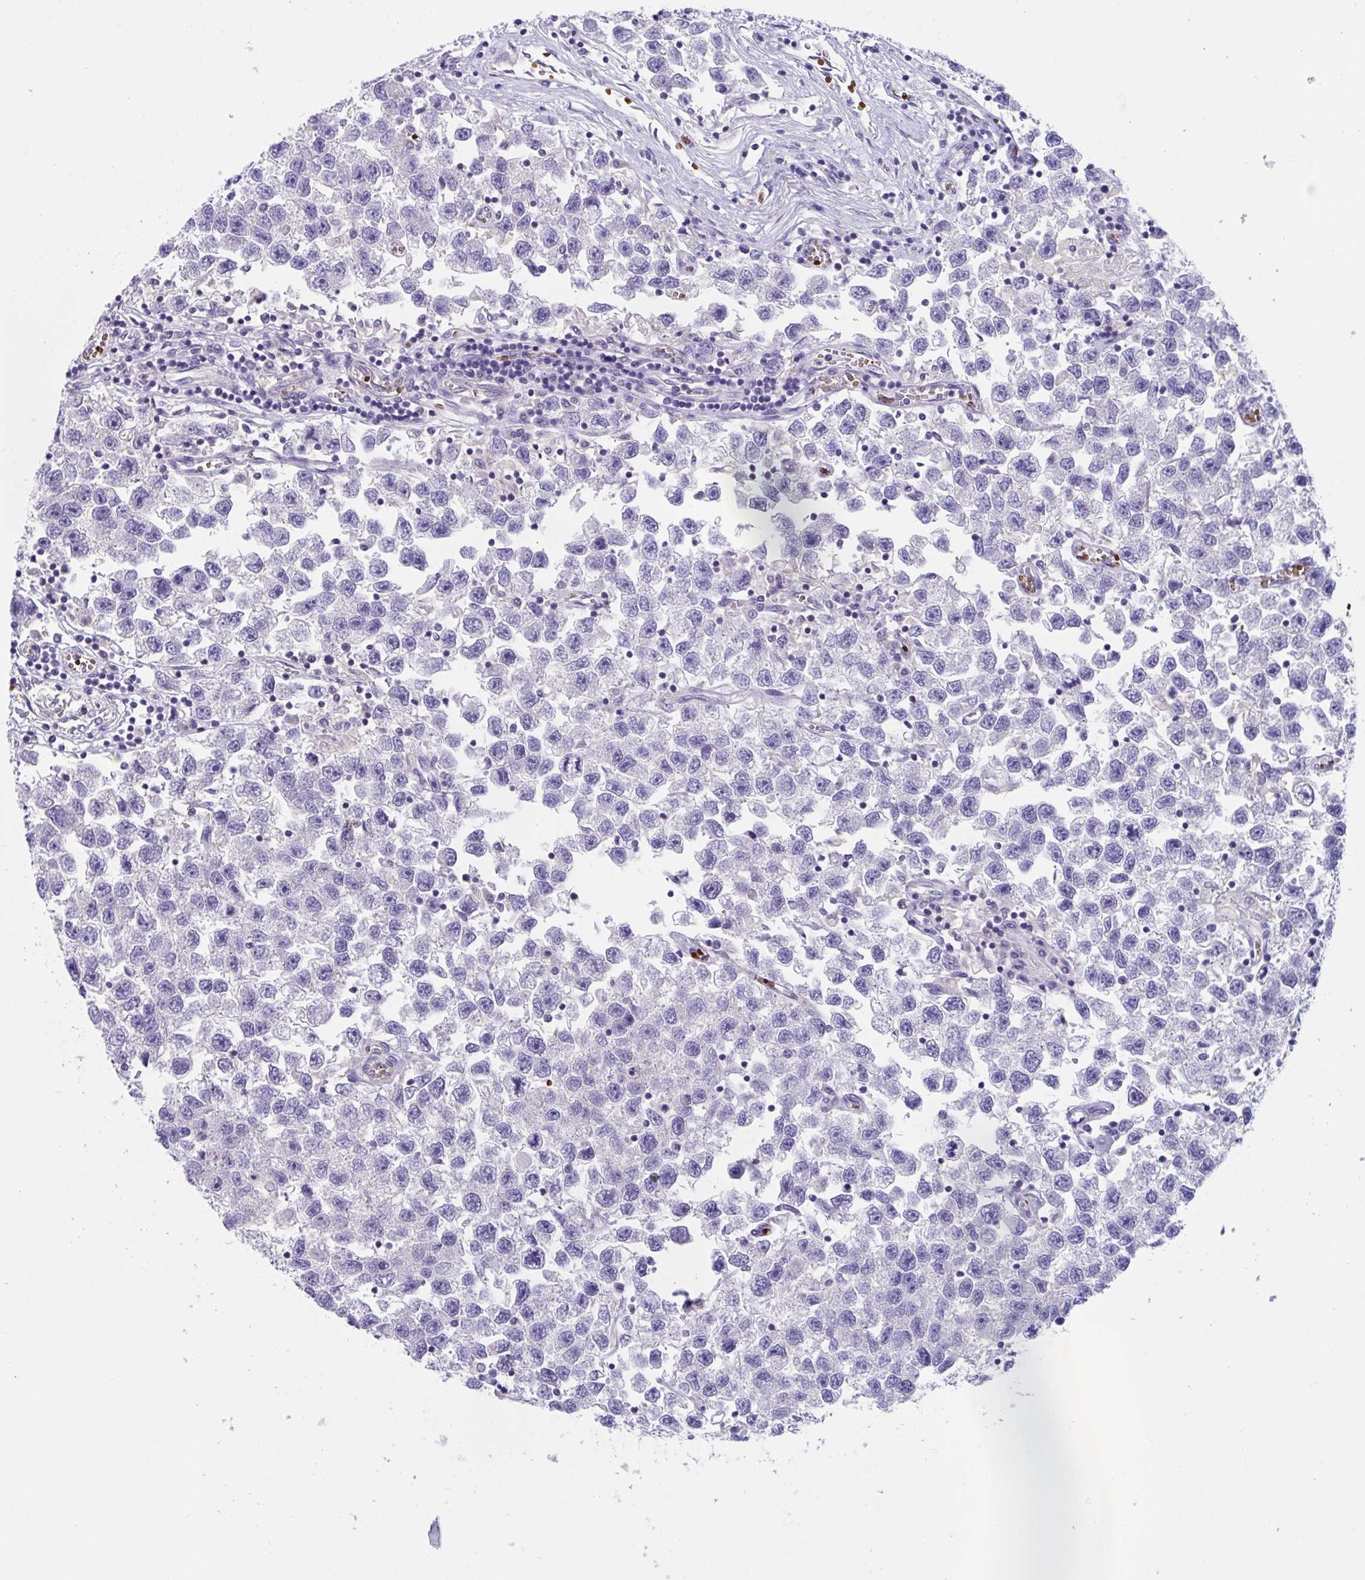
{"staining": {"intensity": "negative", "quantity": "none", "location": "none"}, "tissue": "testis cancer", "cell_type": "Tumor cells", "image_type": "cancer", "snomed": [{"axis": "morphology", "description": "Seminoma, NOS"}, {"axis": "topography", "description": "Testis"}], "caption": "Immunohistochemical staining of human testis cancer displays no significant staining in tumor cells.", "gene": "TTC30B", "patient": {"sex": "male", "age": 26}}